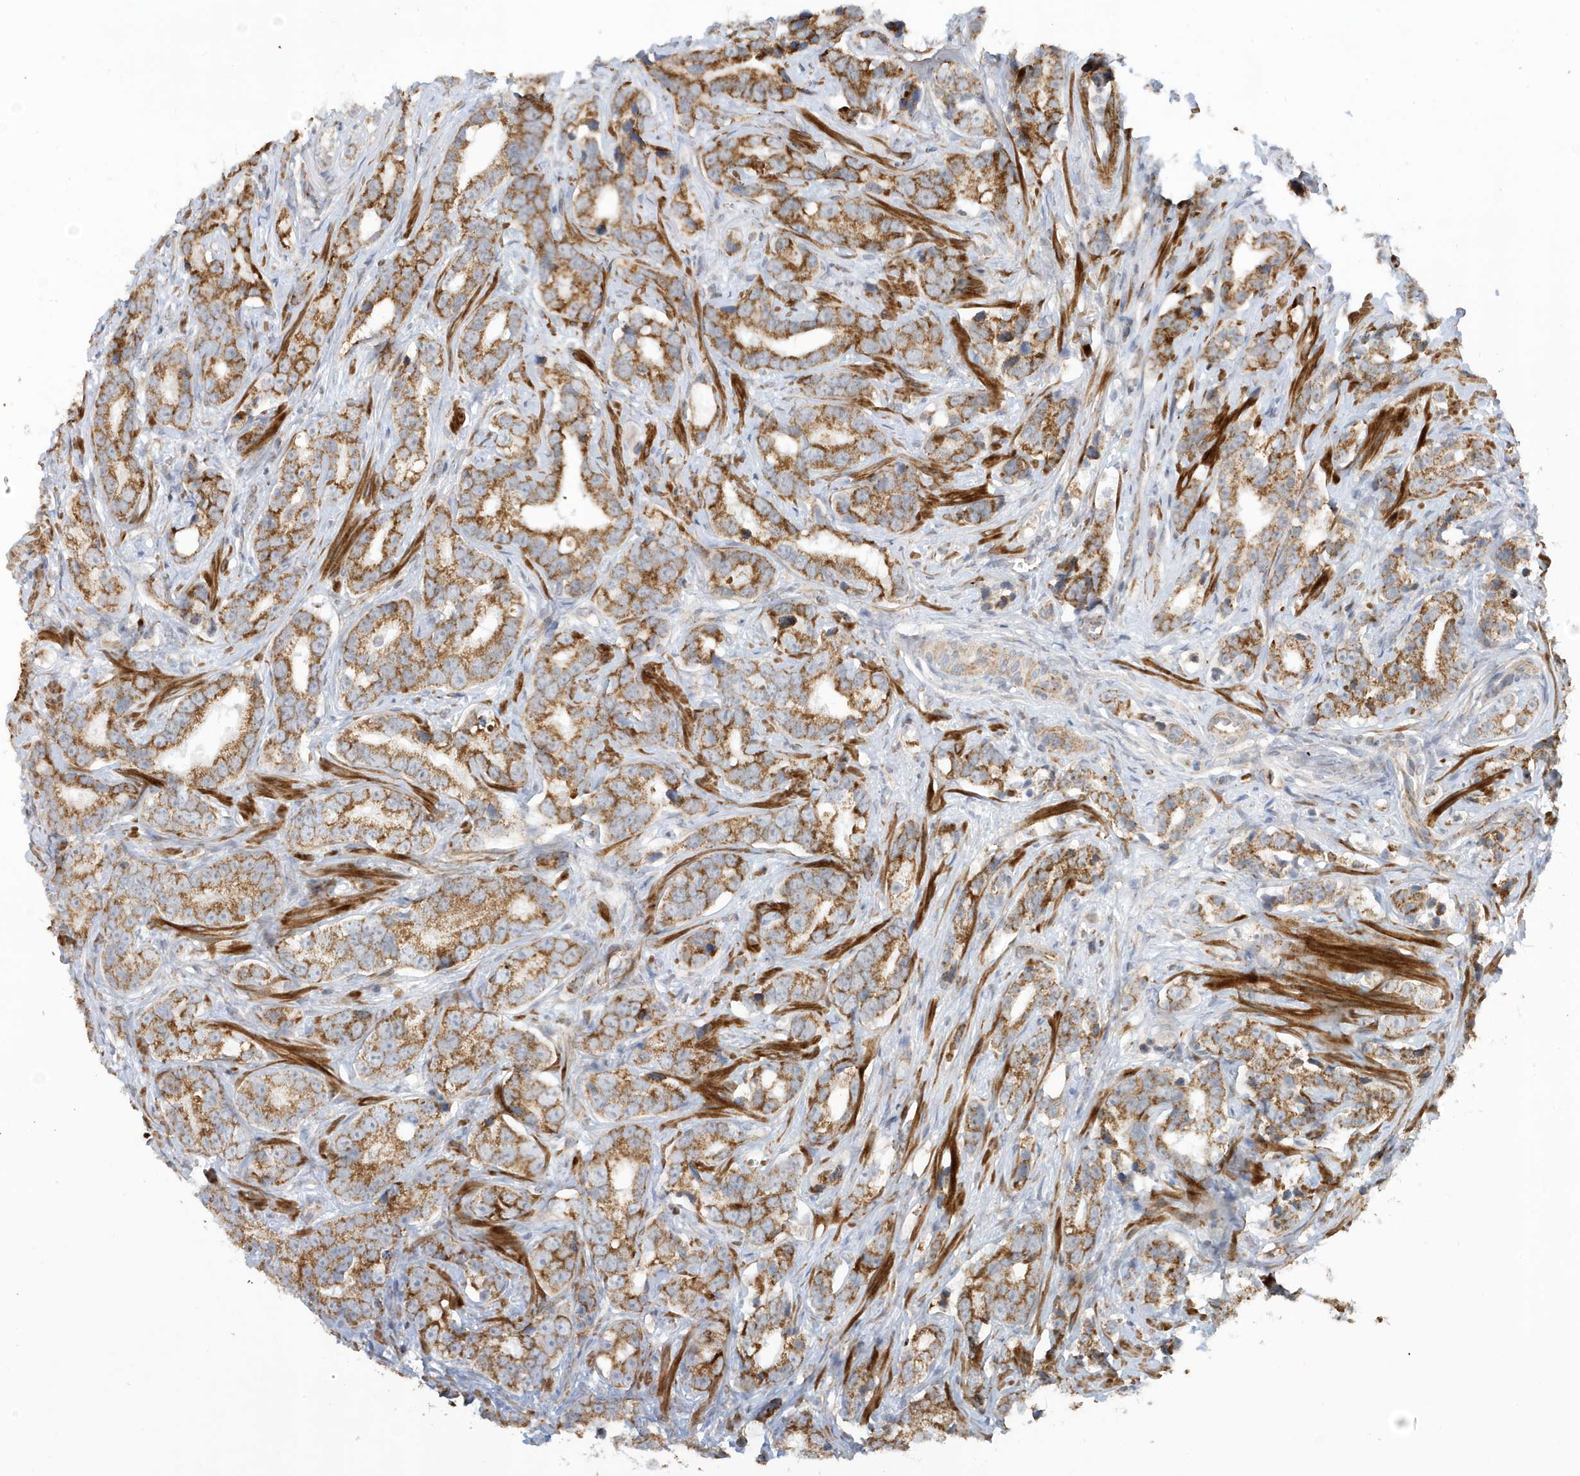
{"staining": {"intensity": "moderate", "quantity": ">75%", "location": "cytoplasmic/membranous"}, "tissue": "prostate cancer", "cell_type": "Tumor cells", "image_type": "cancer", "snomed": [{"axis": "morphology", "description": "Adenocarcinoma, High grade"}, {"axis": "topography", "description": "Prostate"}], "caption": "The histopathology image reveals immunohistochemical staining of adenocarcinoma (high-grade) (prostate). There is moderate cytoplasmic/membranous expression is present in approximately >75% of tumor cells. The staining was performed using DAB (3,3'-diaminobenzidine) to visualize the protein expression in brown, while the nuclei were stained in blue with hematoxylin (Magnification: 20x).", "gene": "MAN1A1", "patient": {"sex": "male", "age": 62}}